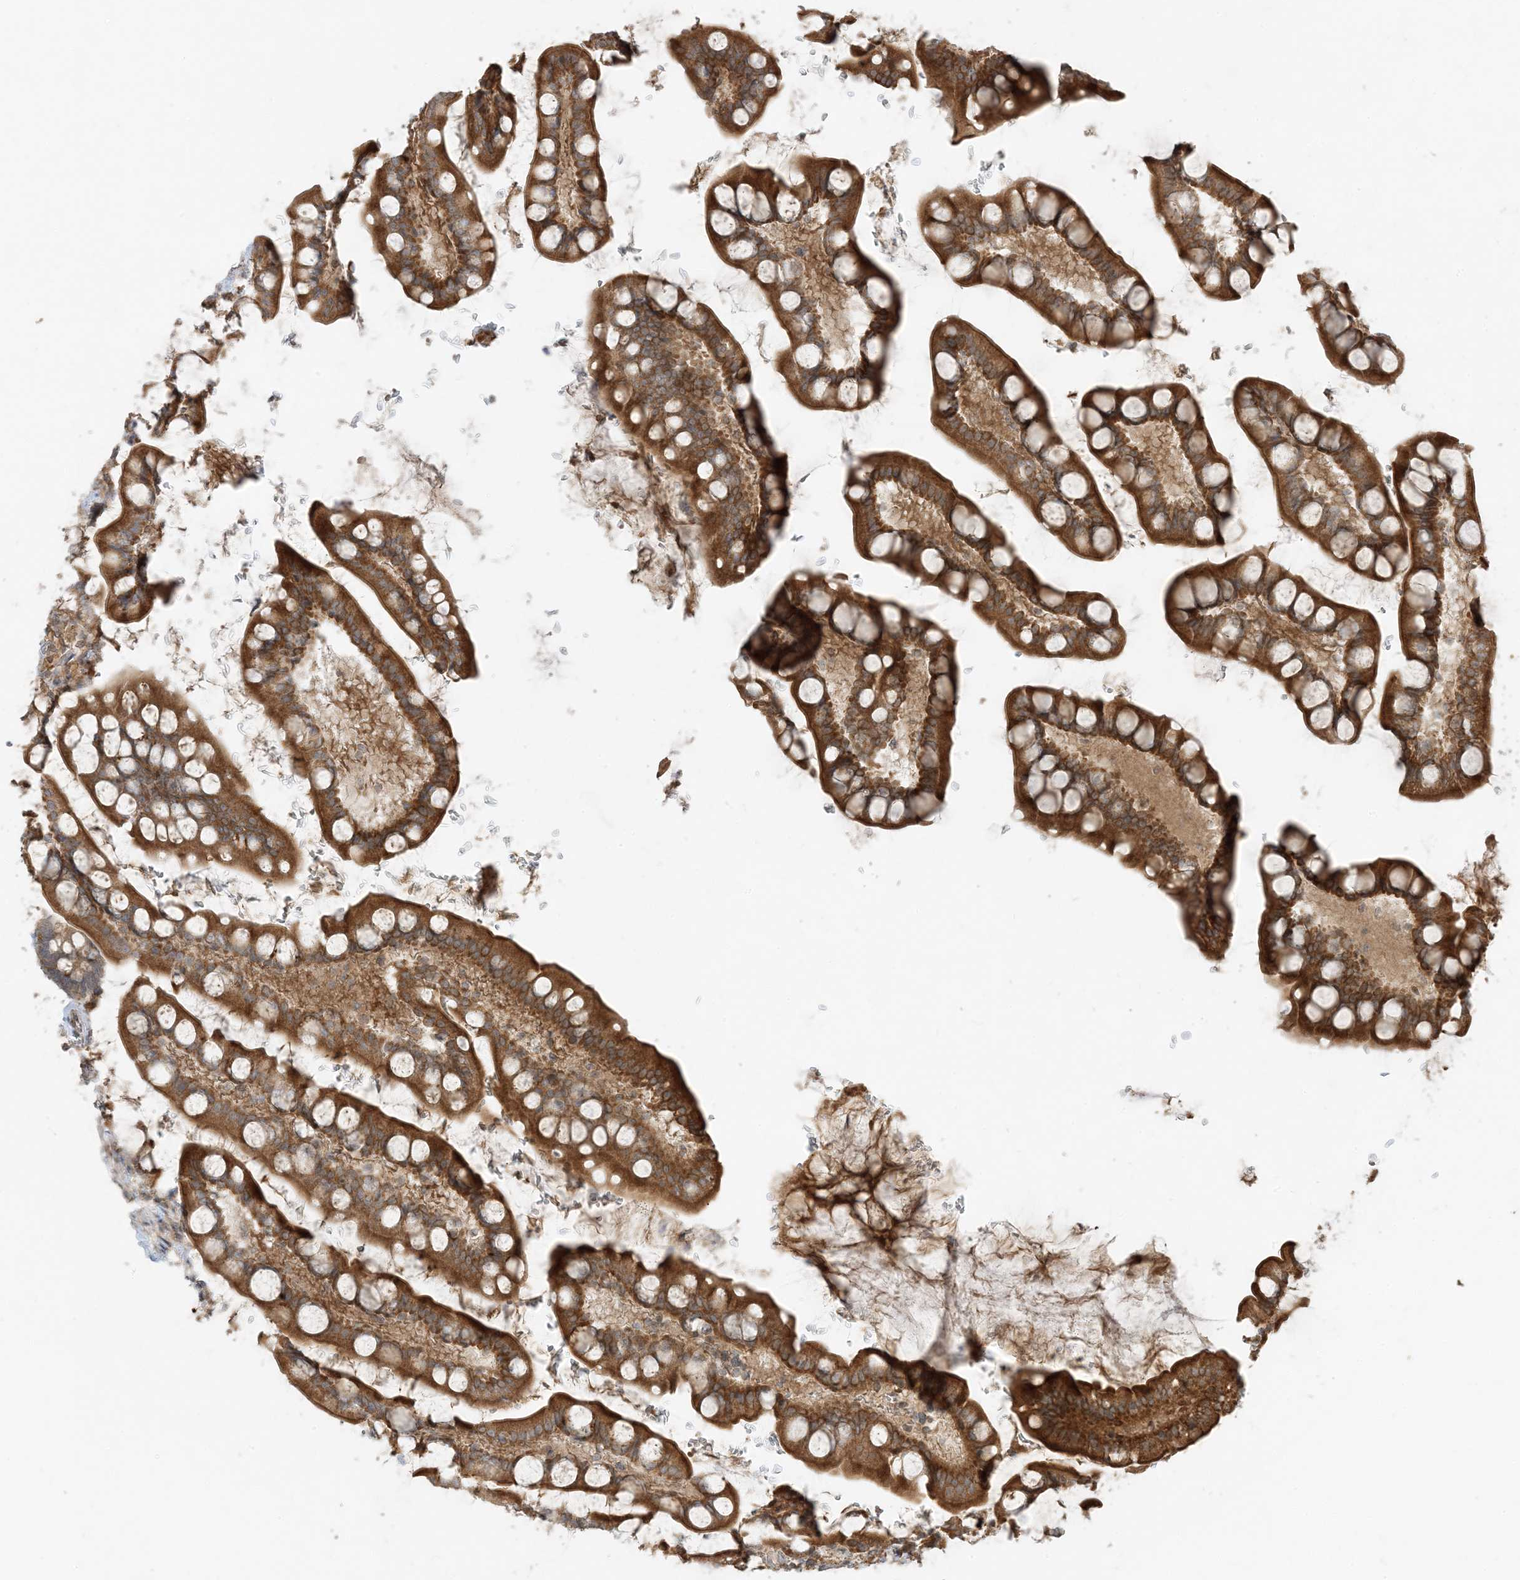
{"staining": {"intensity": "strong", "quantity": ">75%", "location": "cytoplasmic/membranous"}, "tissue": "small intestine", "cell_type": "Glandular cells", "image_type": "normal", "snomed": [{"axis": "morphology", "description": "Normal tissue, NOS"}, {"axis": "topography", "description": "Small intestine"}], "caption": "Protein expression analysis of benign small intestine displays strong cytoplasmic/membranous staining in approximately >75% of glandular cells.", "gene": "XRN1", "patient": {"sex": "male", "age": 52}}